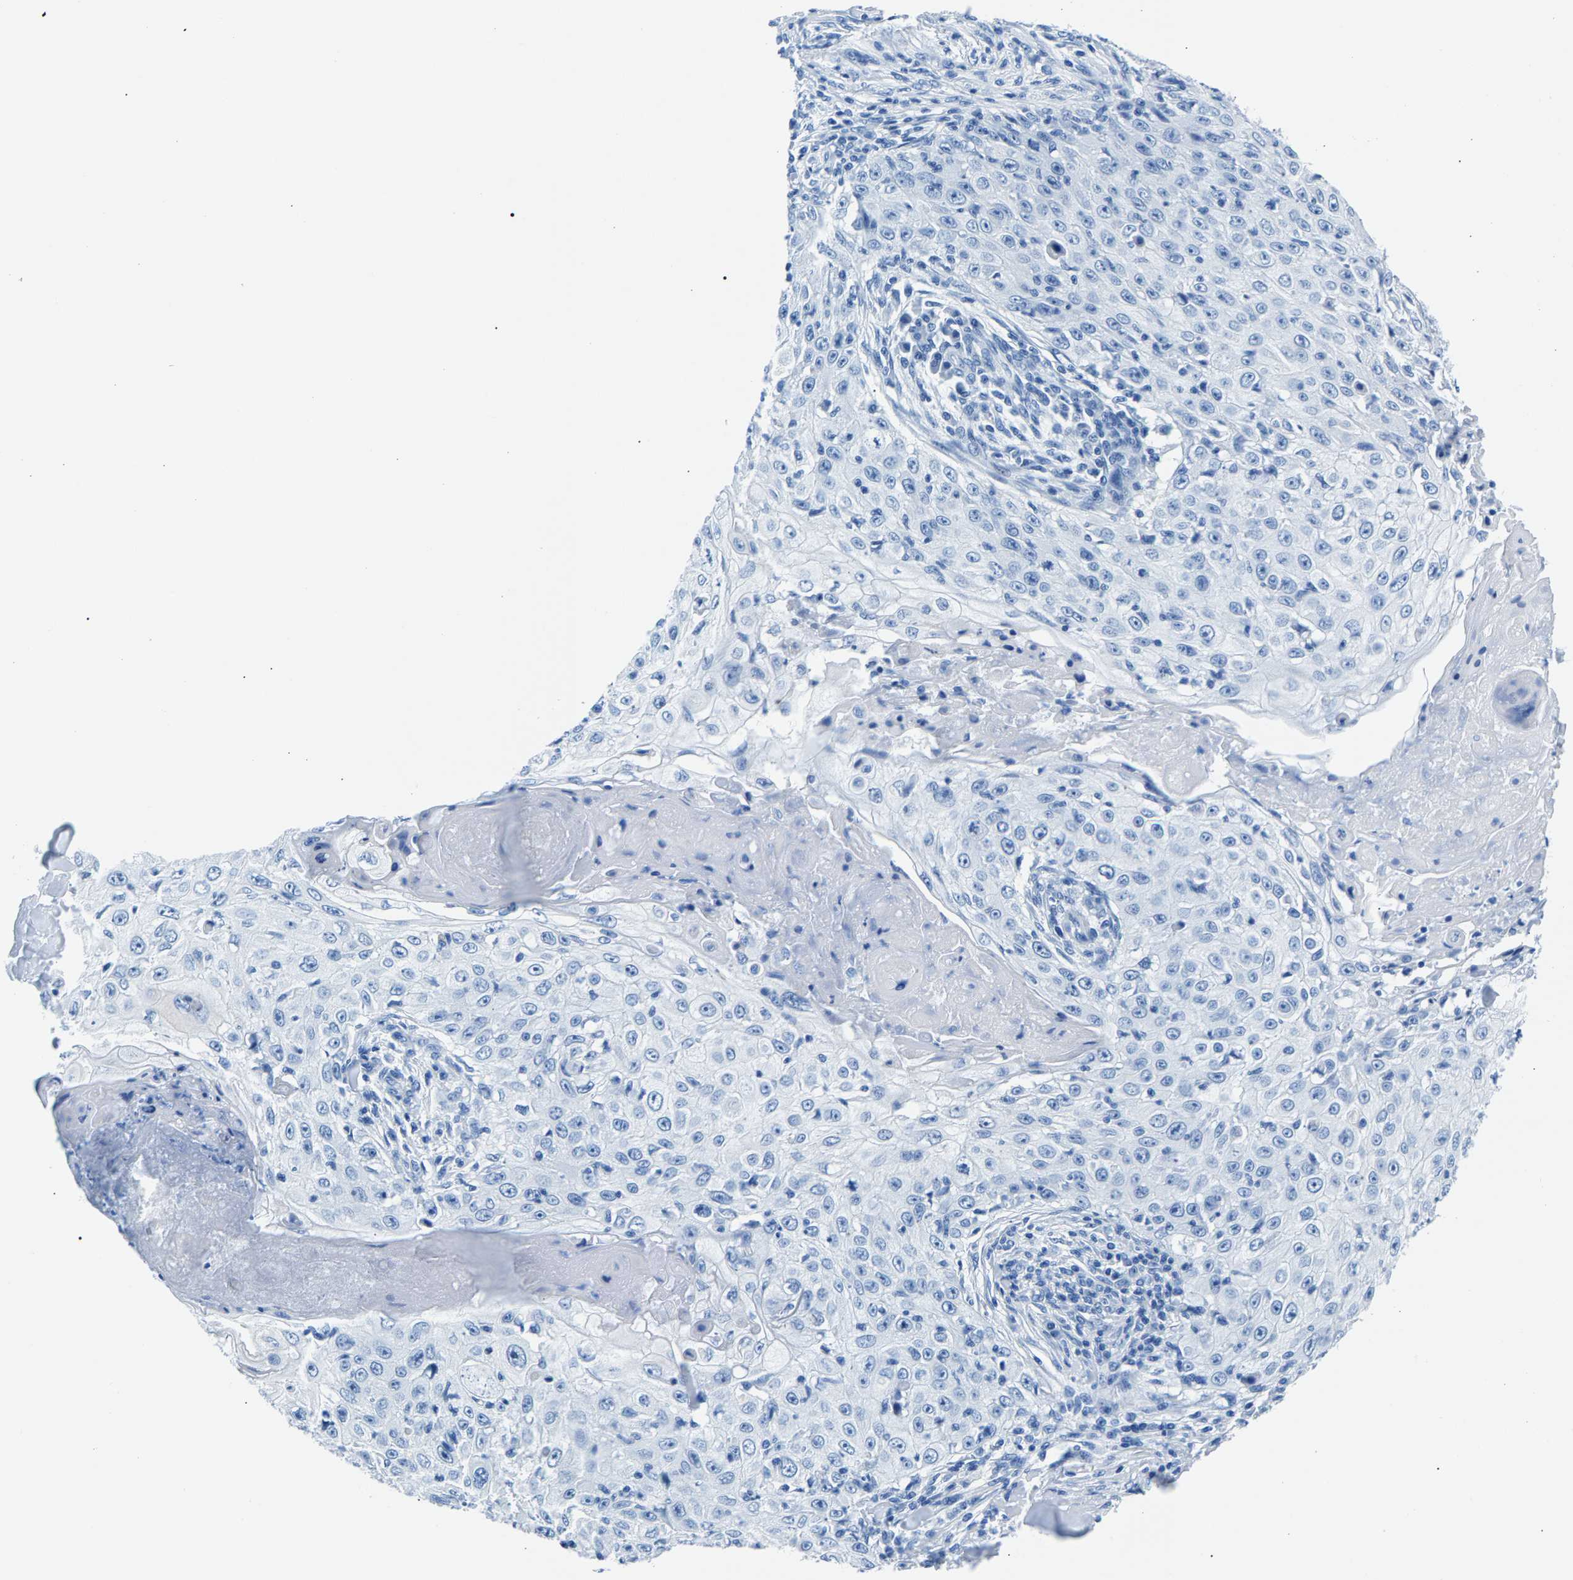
{"staining": {"intensity": "negative", "quantity": "none", "location": "none"}, "tissue": "skin cancer", "cell_type": "Tumor cells", "image_type": "cancer", "snomed": [{"axis": "morphology", "description": "Squamous cell carcinoma, NOS"}, {"axis": "topography", "description": "Skin"}], "caption": "DAB (3,3'-diaminobenzidine) immunohistochemical staining of human skin cancer (squamous cell carcinoma) exhibits no significant positivity in tumor cells.", "gene": "CPS1", "patient": {"sex": "male", "age": 86}}